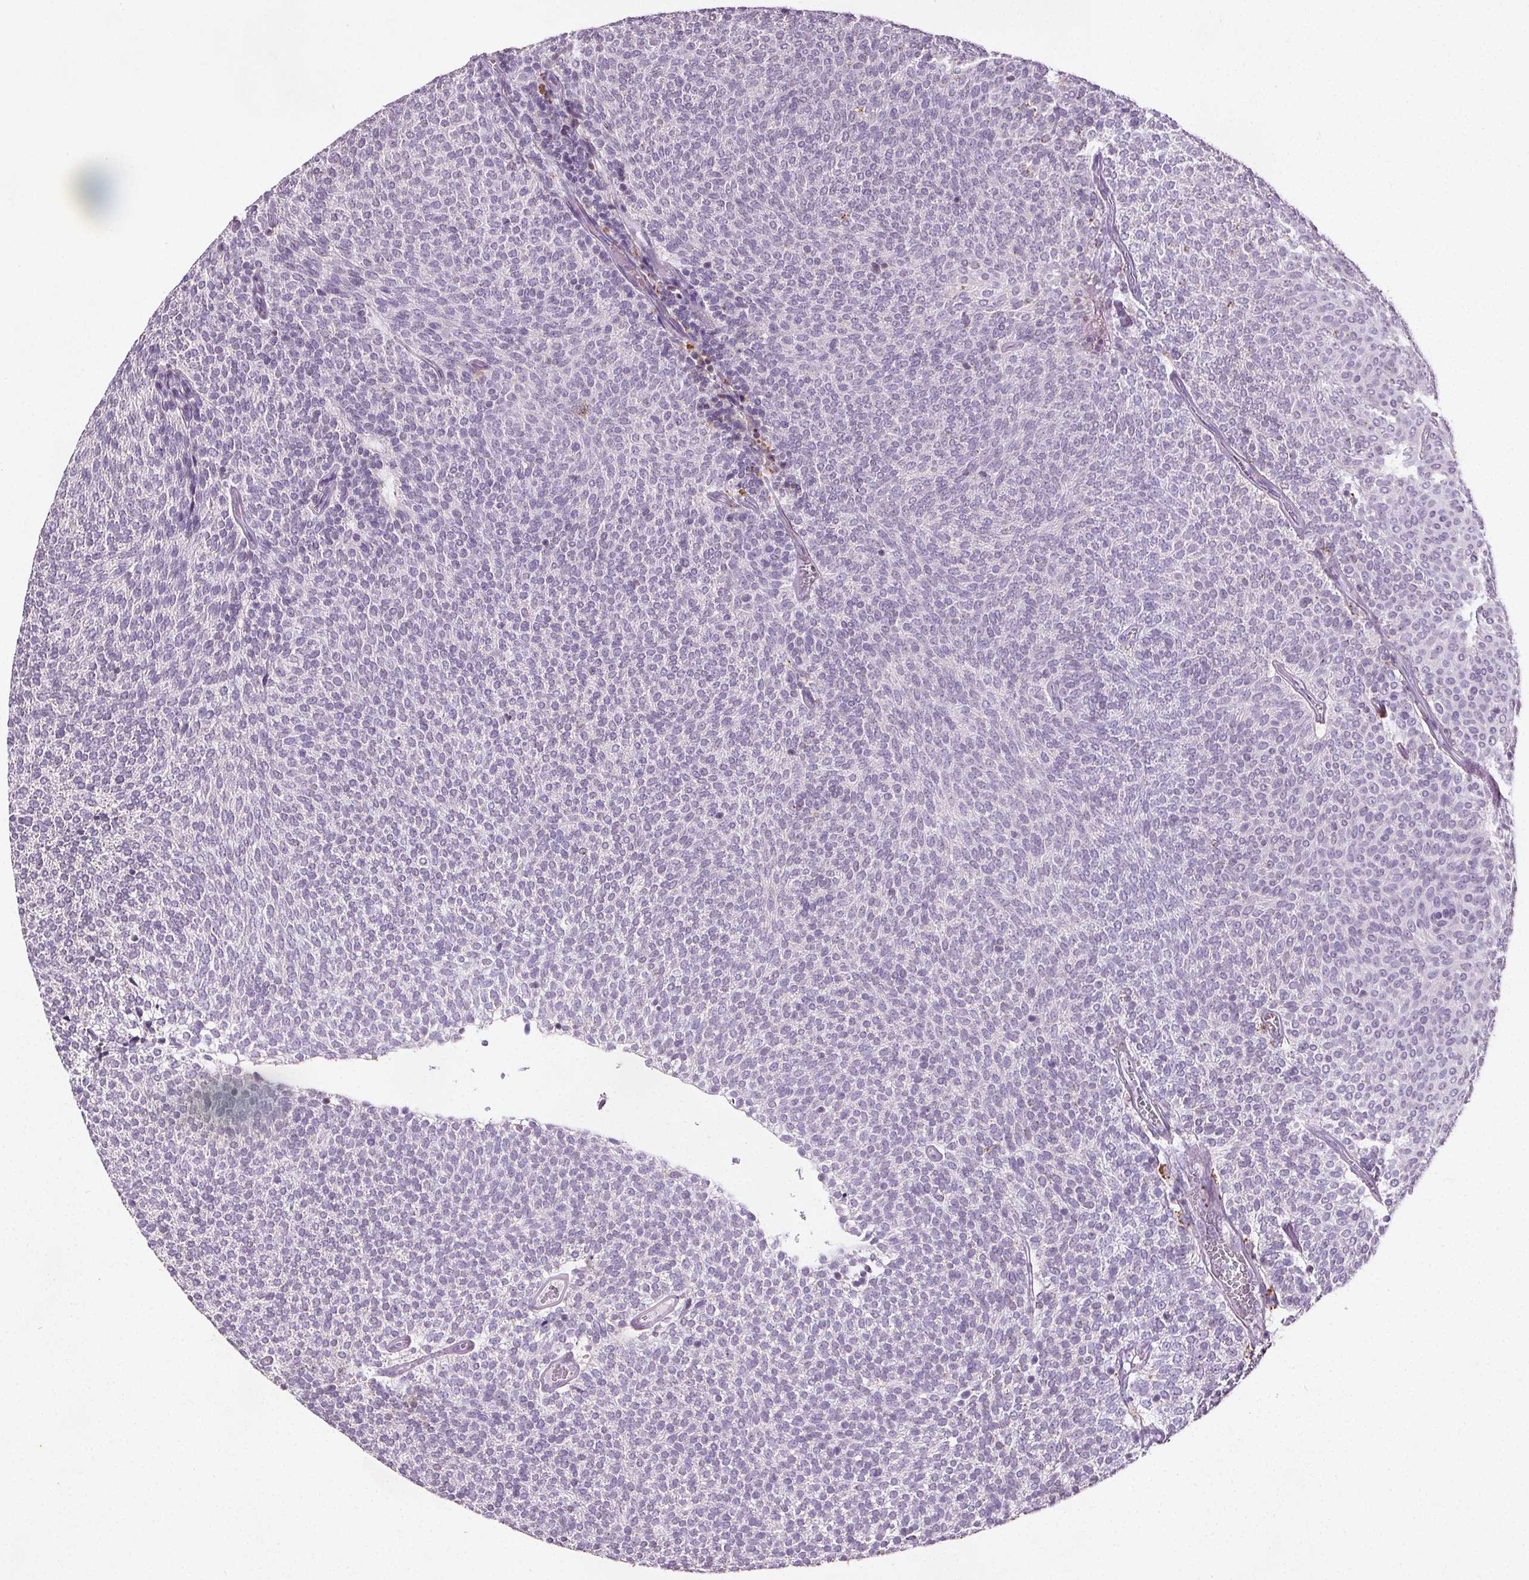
{"staining": {"intensity": "negative", "quantity": "none", "location": "none"}, "tissue": "urothelial cancer", "cell_type": "Tumor cells", "image_type": "cancer", "snomed": [{"axis": "morphology", "description": "Urothelial carcinoma, Low grade"}, {"axis": "topography", "description": "Urinary bladder"}], "caption": "DAB immunohistochemical staining of human low-grade urothelial carcinoma displays no significant expression in tumor cells. (DAB (3,3'-diaminobenzidine) IHC, high magnification).", "gene": "C19orf84", "patient": {"sex": "male", "age": 77}}